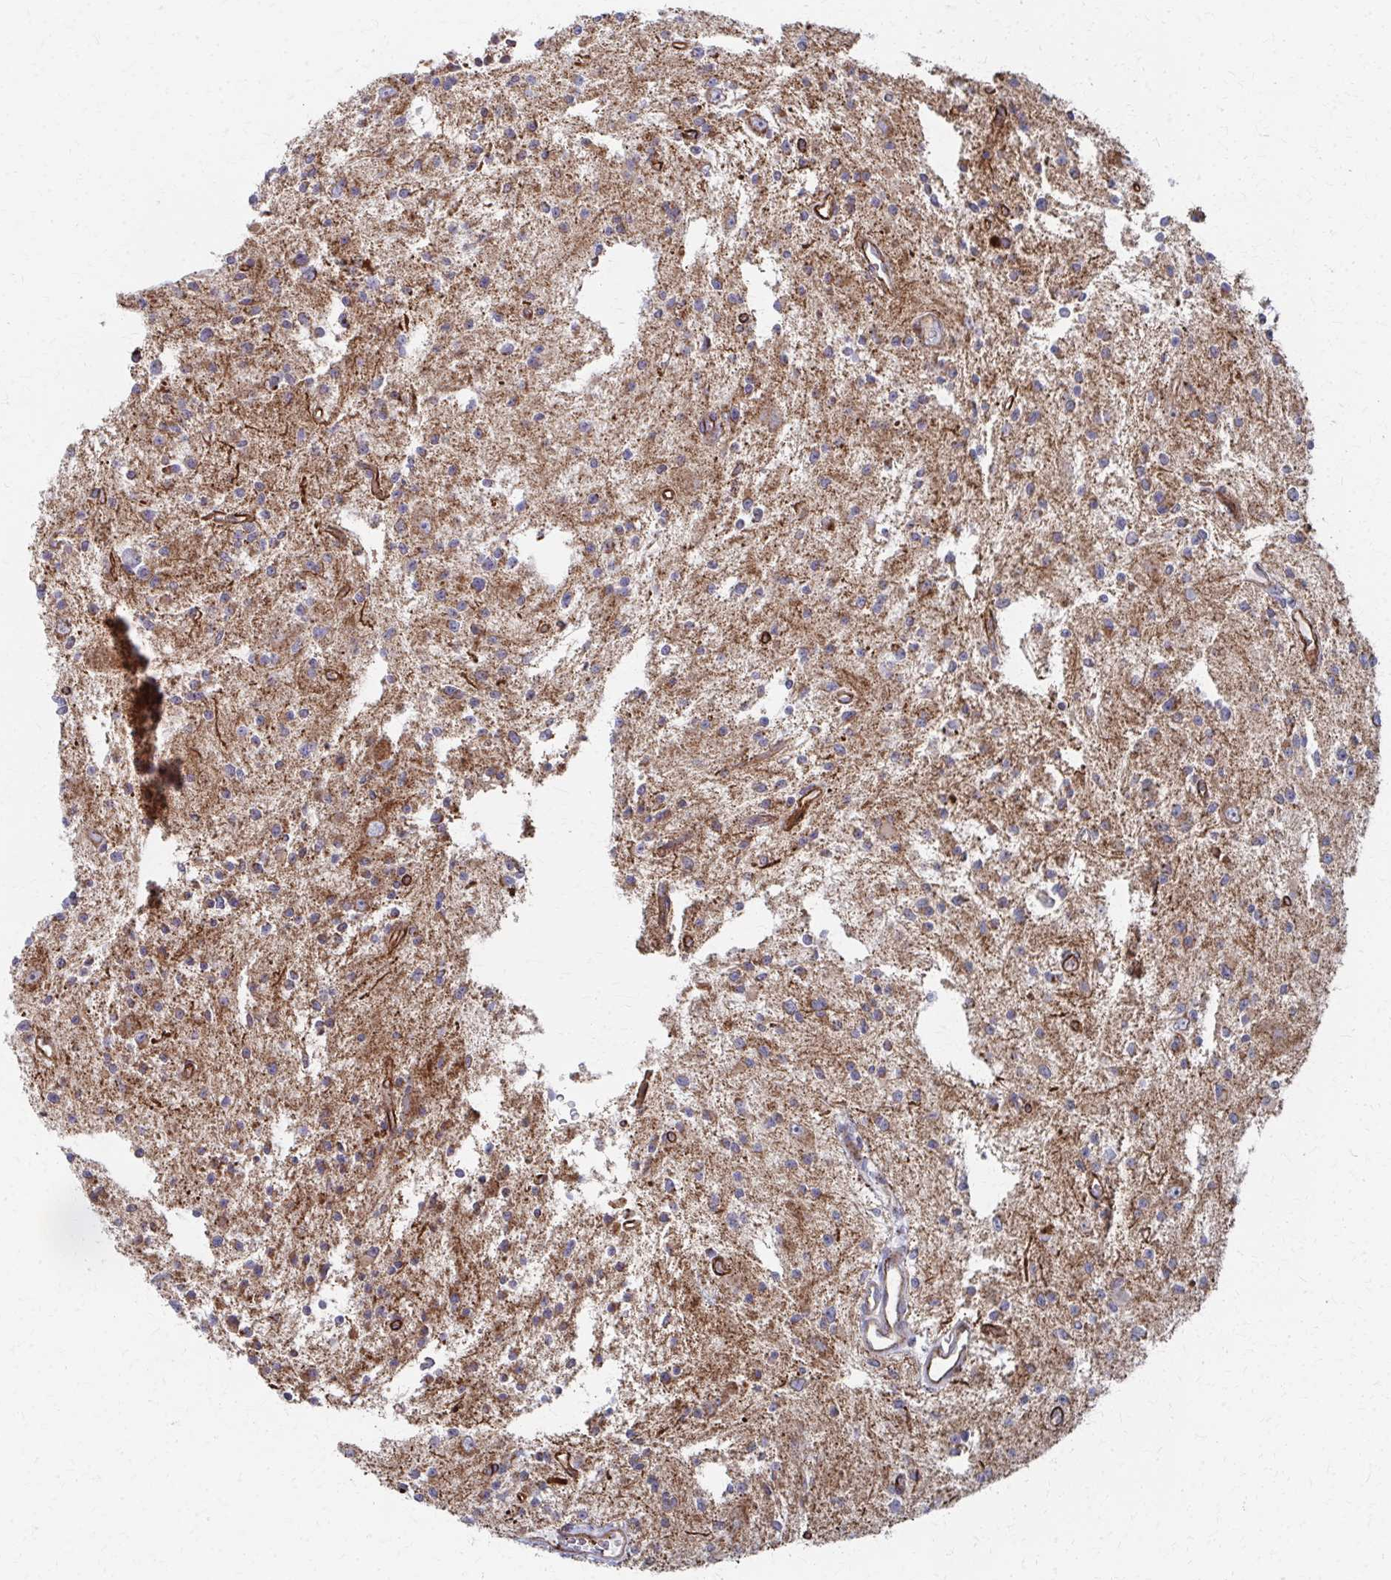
{"staining": {"intensity": "moderate", "quantity": "25%-75%", "location": "cytoplasmic/membranous"}, "tissue": "glioma", "cell_type": "Tumor cells", "image_type": "cancer", "snomed": [{"axis": "morphology", "description": "Glioma, malignant, Low grade"}, {"axis": "topography", "description": "Brain"}], "caption": "Tumor cells reveal medium levels of moderate cytoplasmic/membranous staining in approximately 25%-75% of cells in malignant glioma (low-grade).", "gene": "FAHD1", "patient": {"sex": "male", "age": 43}}